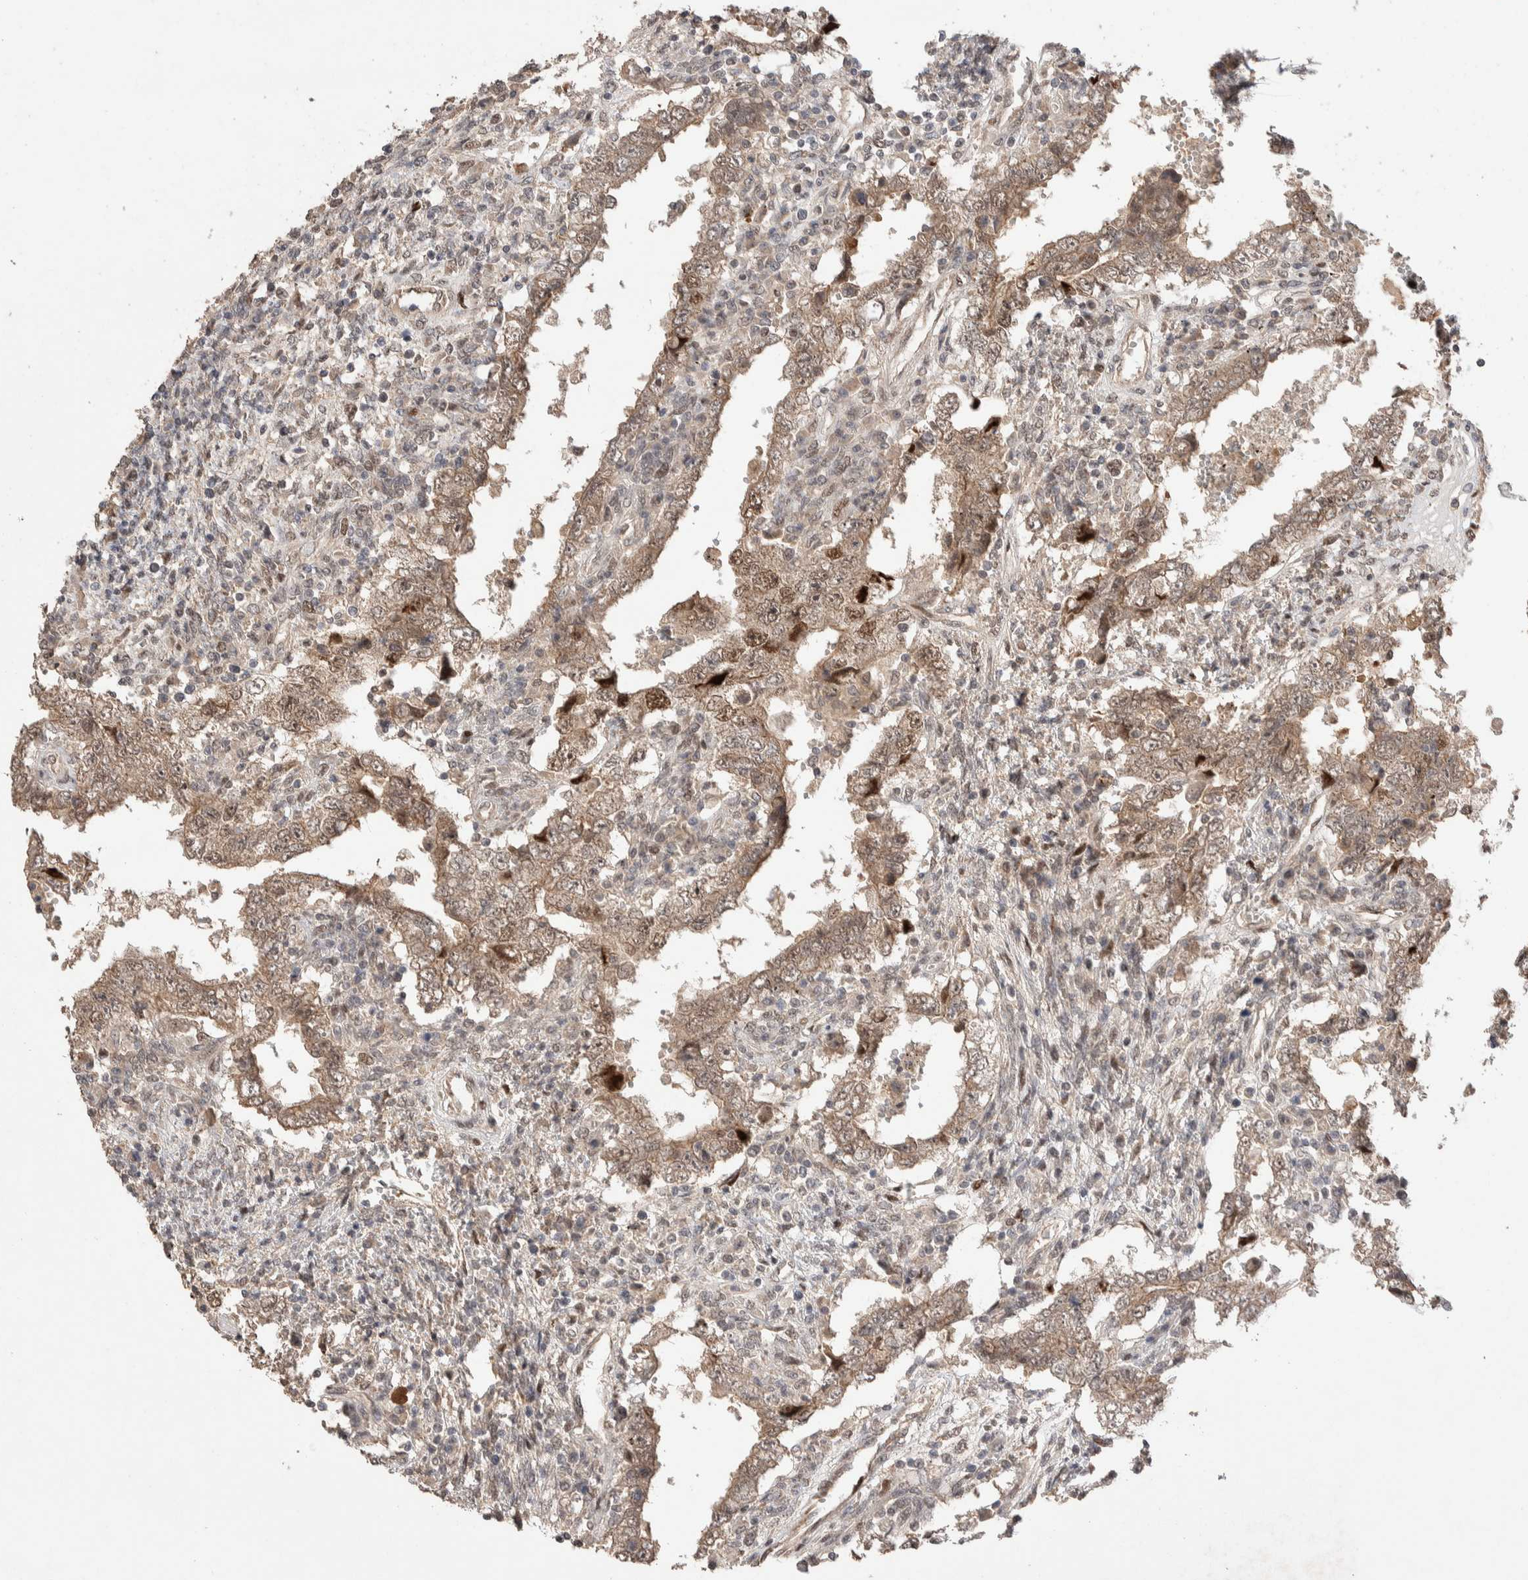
{"staining": {"intensity": "moderate", "quantity": ">75%", "location": "cytoplasmic/membranous,nuclear"}, "tissue": "testis cancer", "cell_type": "Tumor cells", "image_type": "cancer", "snomed": [{"axis": "morphology", "description": "Carcinoma, Embryonal, NOS"}, {"axis": "topography", "description": "Testis"}], "caption": "A high-resolution histopathology image shows immunohistochemistry (IHC) staining of testis embryonal carcinoma, which demonstrates moderate cytoplasmic/membranous and nuclear positivity in approximately >75% of tumor cells.", "gene": "PRDM15", "patient": {"sex": "male", "age": 26}}